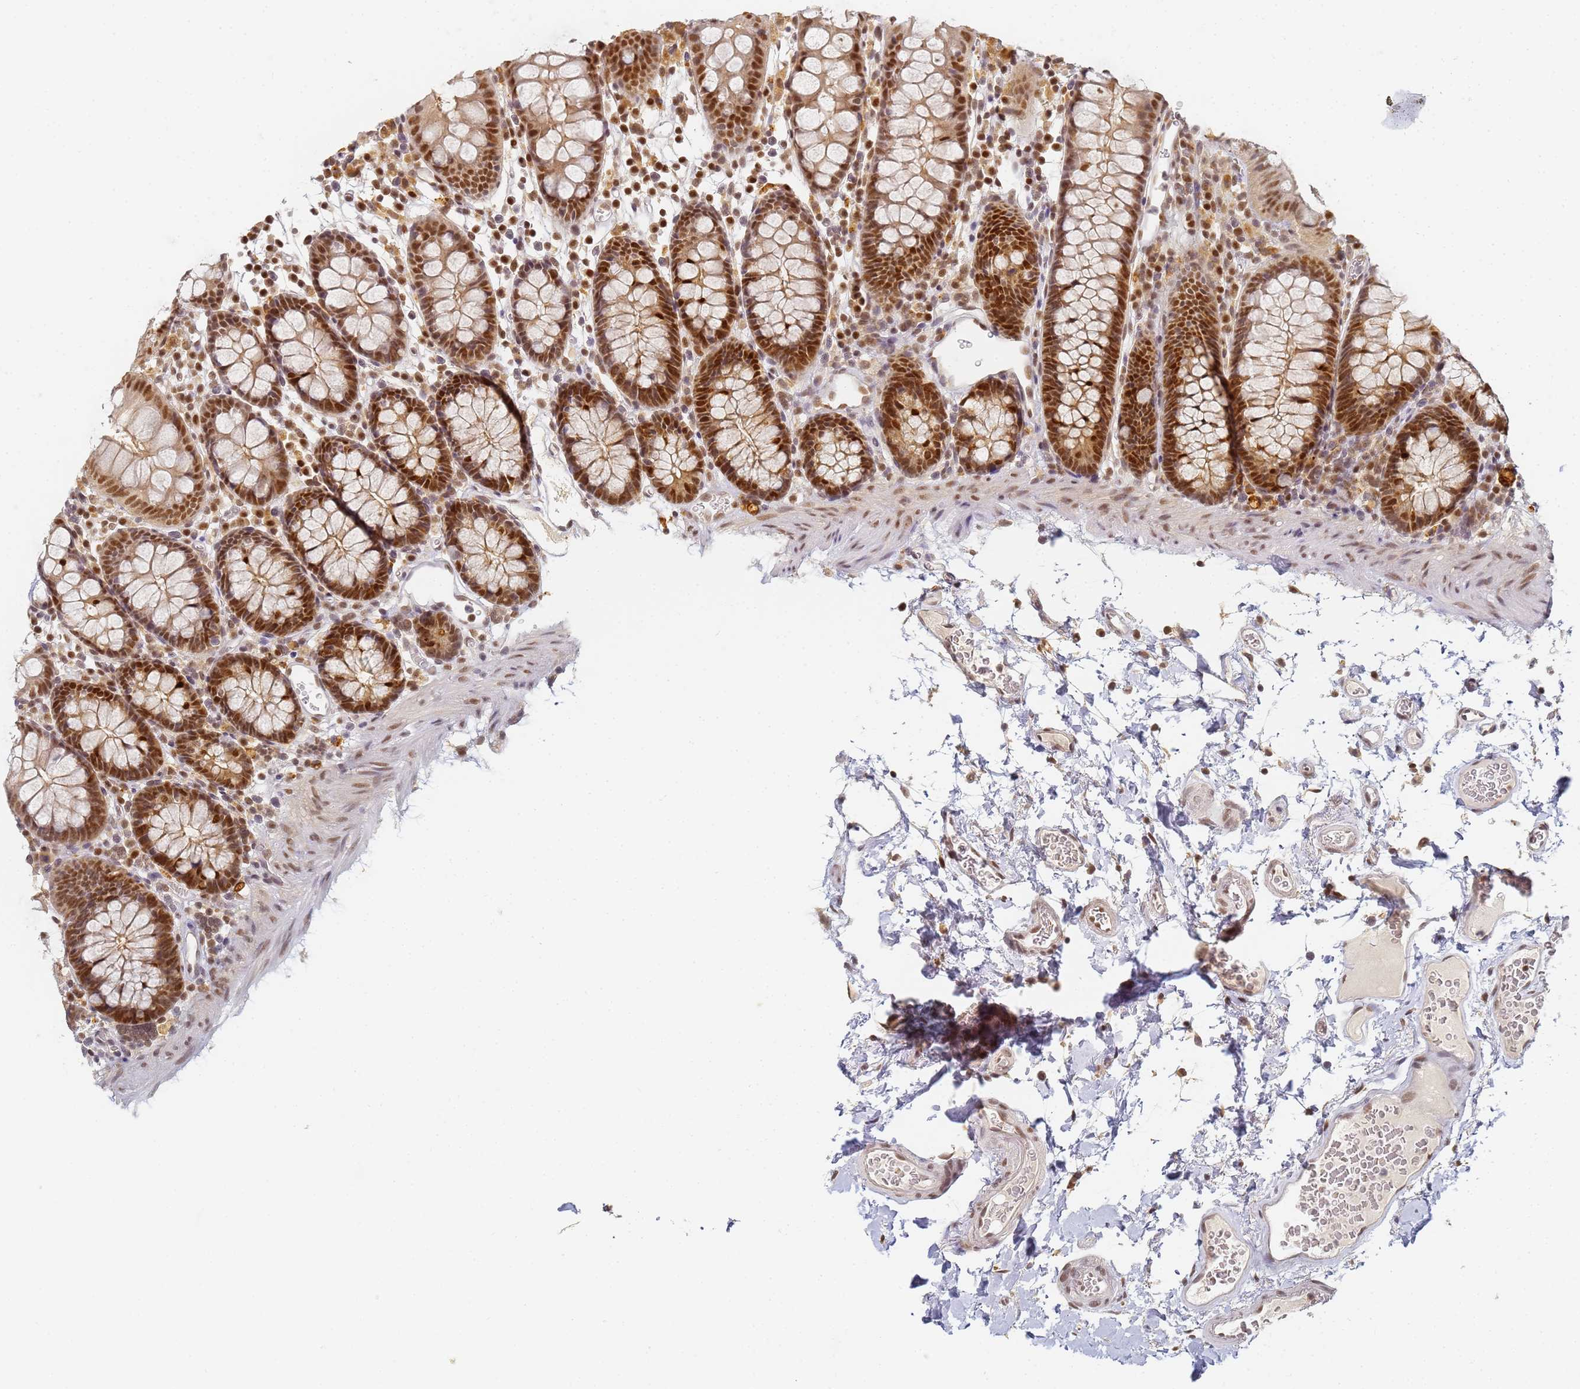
{"staining": {"intensity": "moderate", "quantity": "25%-75%", "location": "nuclear"}, "tissue": "colon", "cell_type": "Endothelial cells", "image_type": "normal", "snomed": [{"axis": "morphology", "description": "Normal tissue, NOS"}, {"axis": "topography", "description": "Colon"}], "caption": "Human colon stained with a protein marker exhibits moderate staining in endothelial cells.", "gene": "HMCES", "patient": {"sex": "male", "age": 75}}